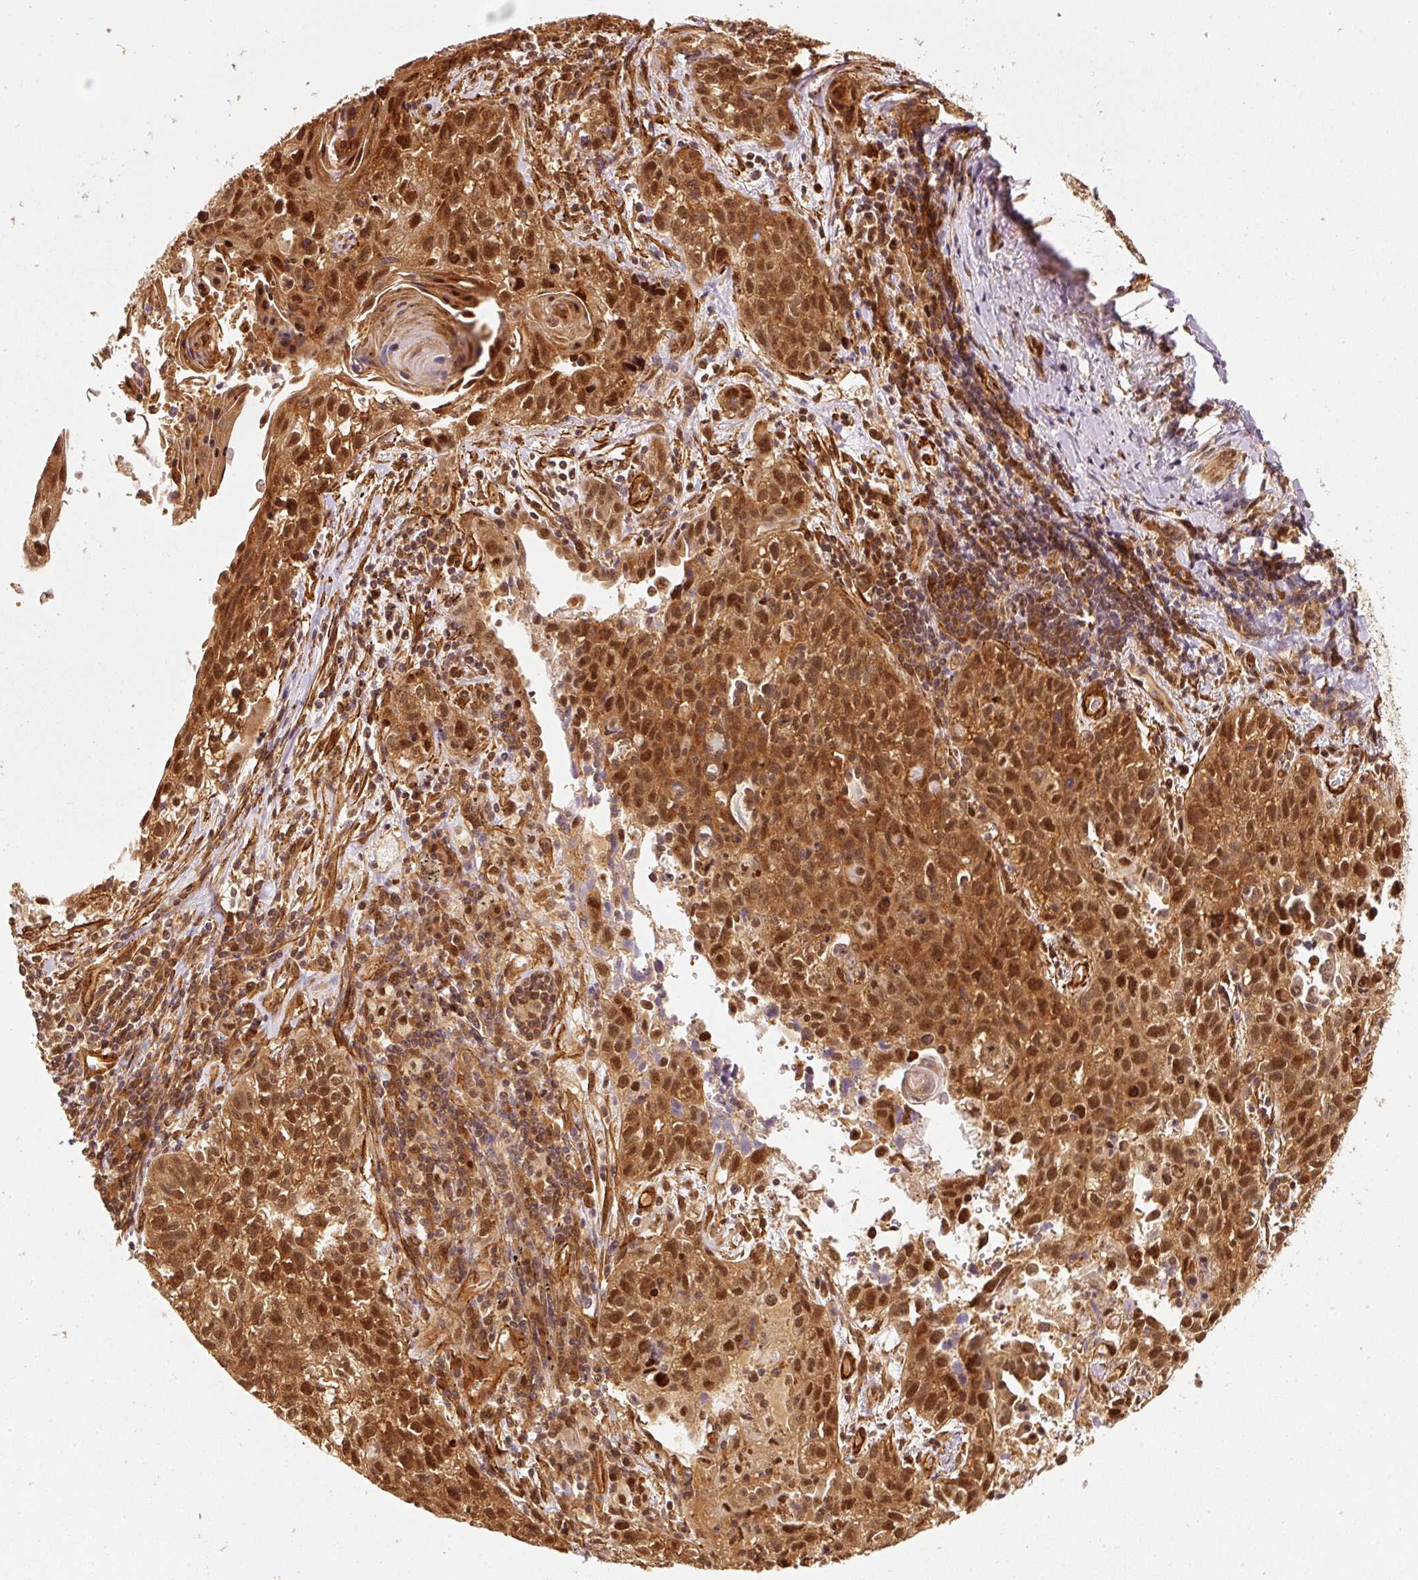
{"staining": {"intensity": "moderate", "quantity": ">75%", "location": "cytoplasmic/membranous,nuclear"}, "tissue": "lung cancer", "cell_type": "Tumor cells", "image_type": "cancer", "snomed": [{"axis": "morphology", "description": "Squamous cell carcinoma, NOS"}, {"axis": "topography", "description": "Lung"}], "caption": "The image exhibits a brown stain indicating the presence of a protein in the cytoplasmic/membranous and nuclear of tumor cells in squamous cell carcinoma (lung).", "gene": "PSMD1", "patient": {"sex": "male", "age": 74}}